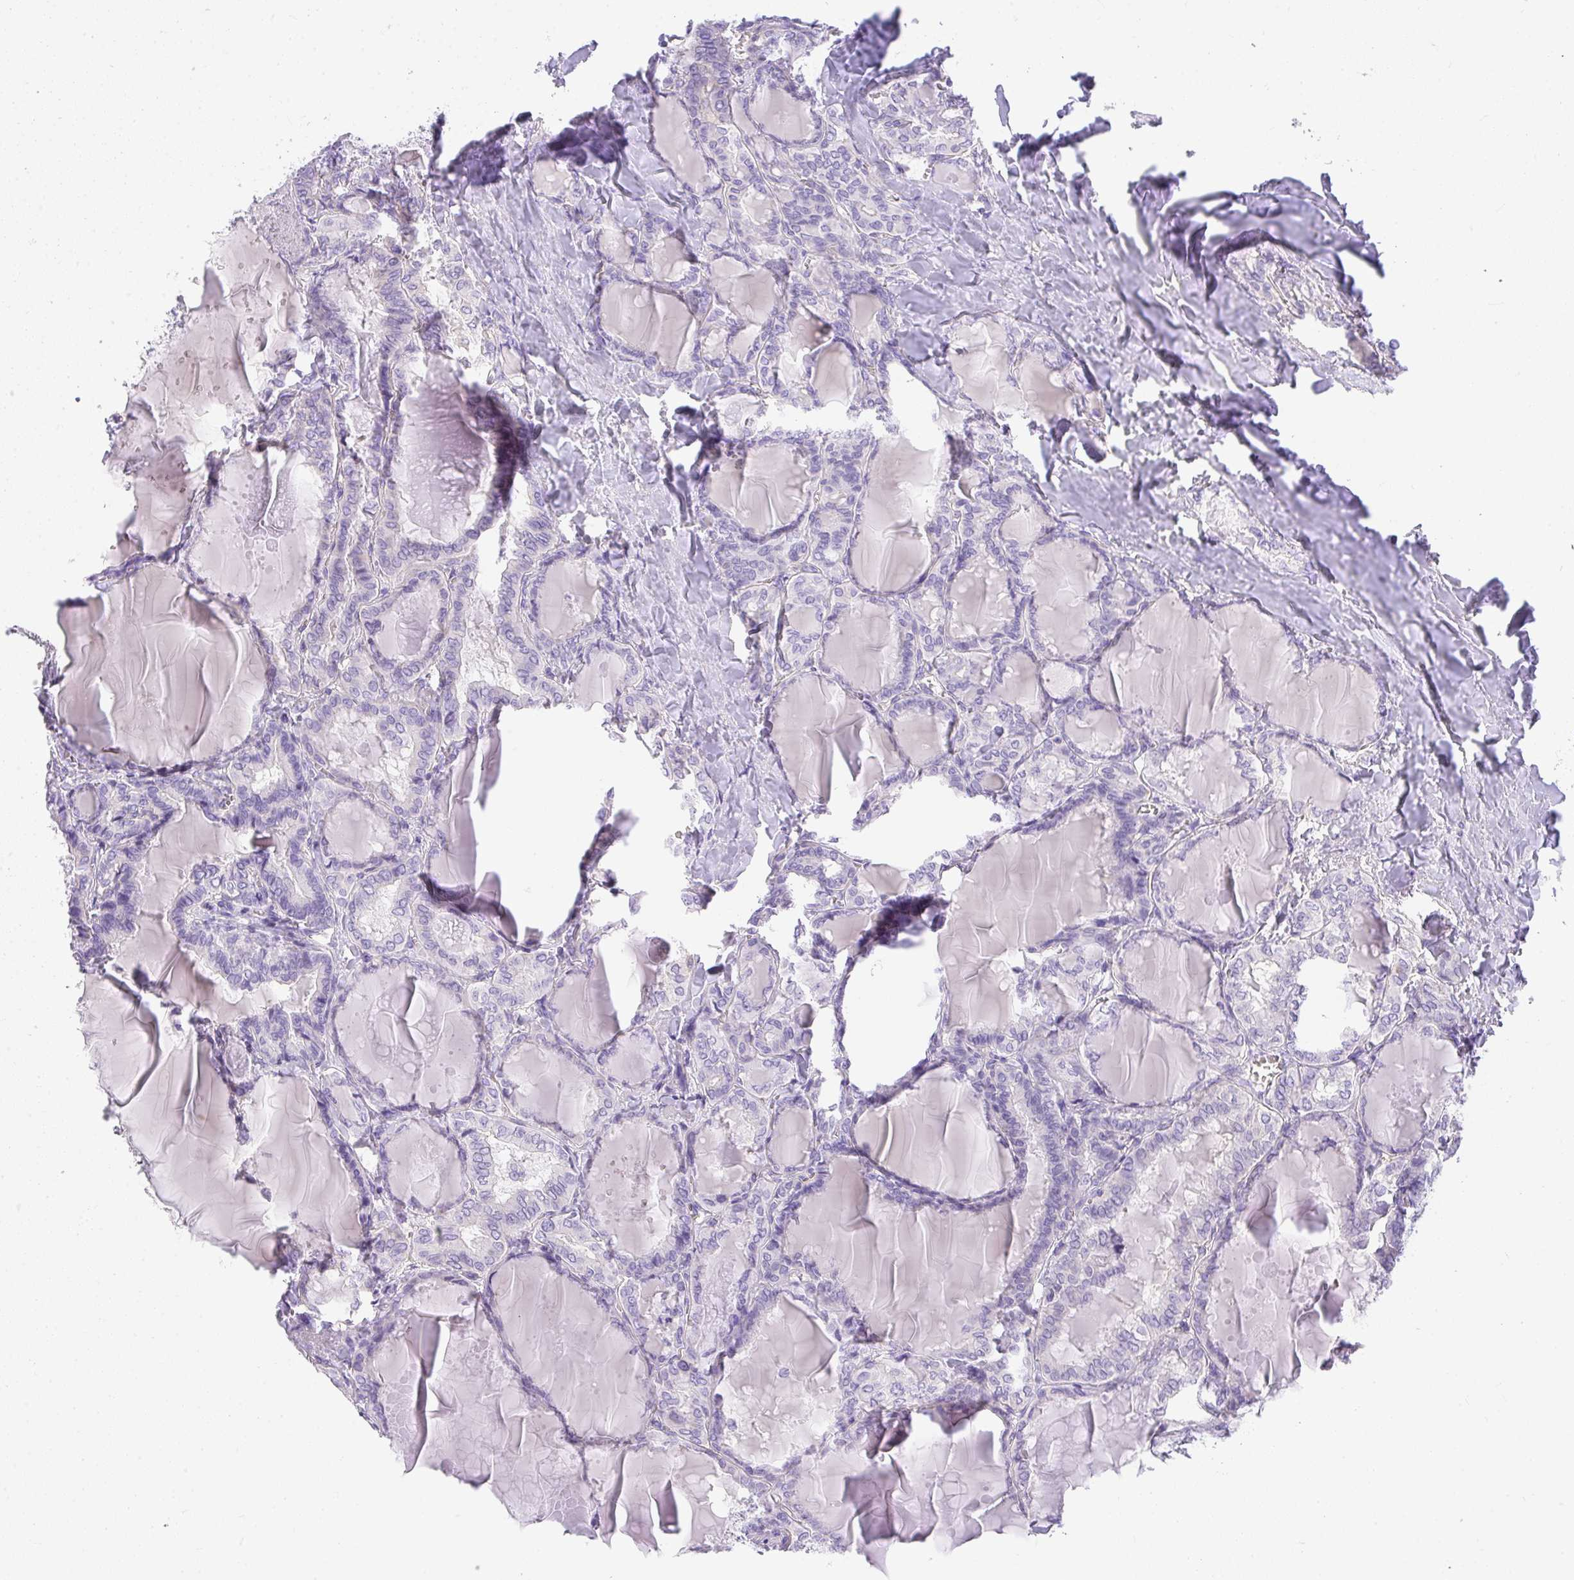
{"staining": {"intensity": "negative", "quantity": "none", "location": "none"}, "tissue": "thyroid cancer", "cell_type": "Tumor cells", "image_type": "cancer", "snomed": [{"axis": "morphology", "description": "Papillary adenocarcinoma, NOS"}, {"axis": "topography", "description": "Thyroid gland"}], "caption": "This is a photomicrograph of immunohistochemistry (IHC) staining of papillary adenocarcinoma (thyroid), which shows no staining in tumor cells.", "gene": "PLPPR3", "patient": {"sex": "female", "age": 46}}